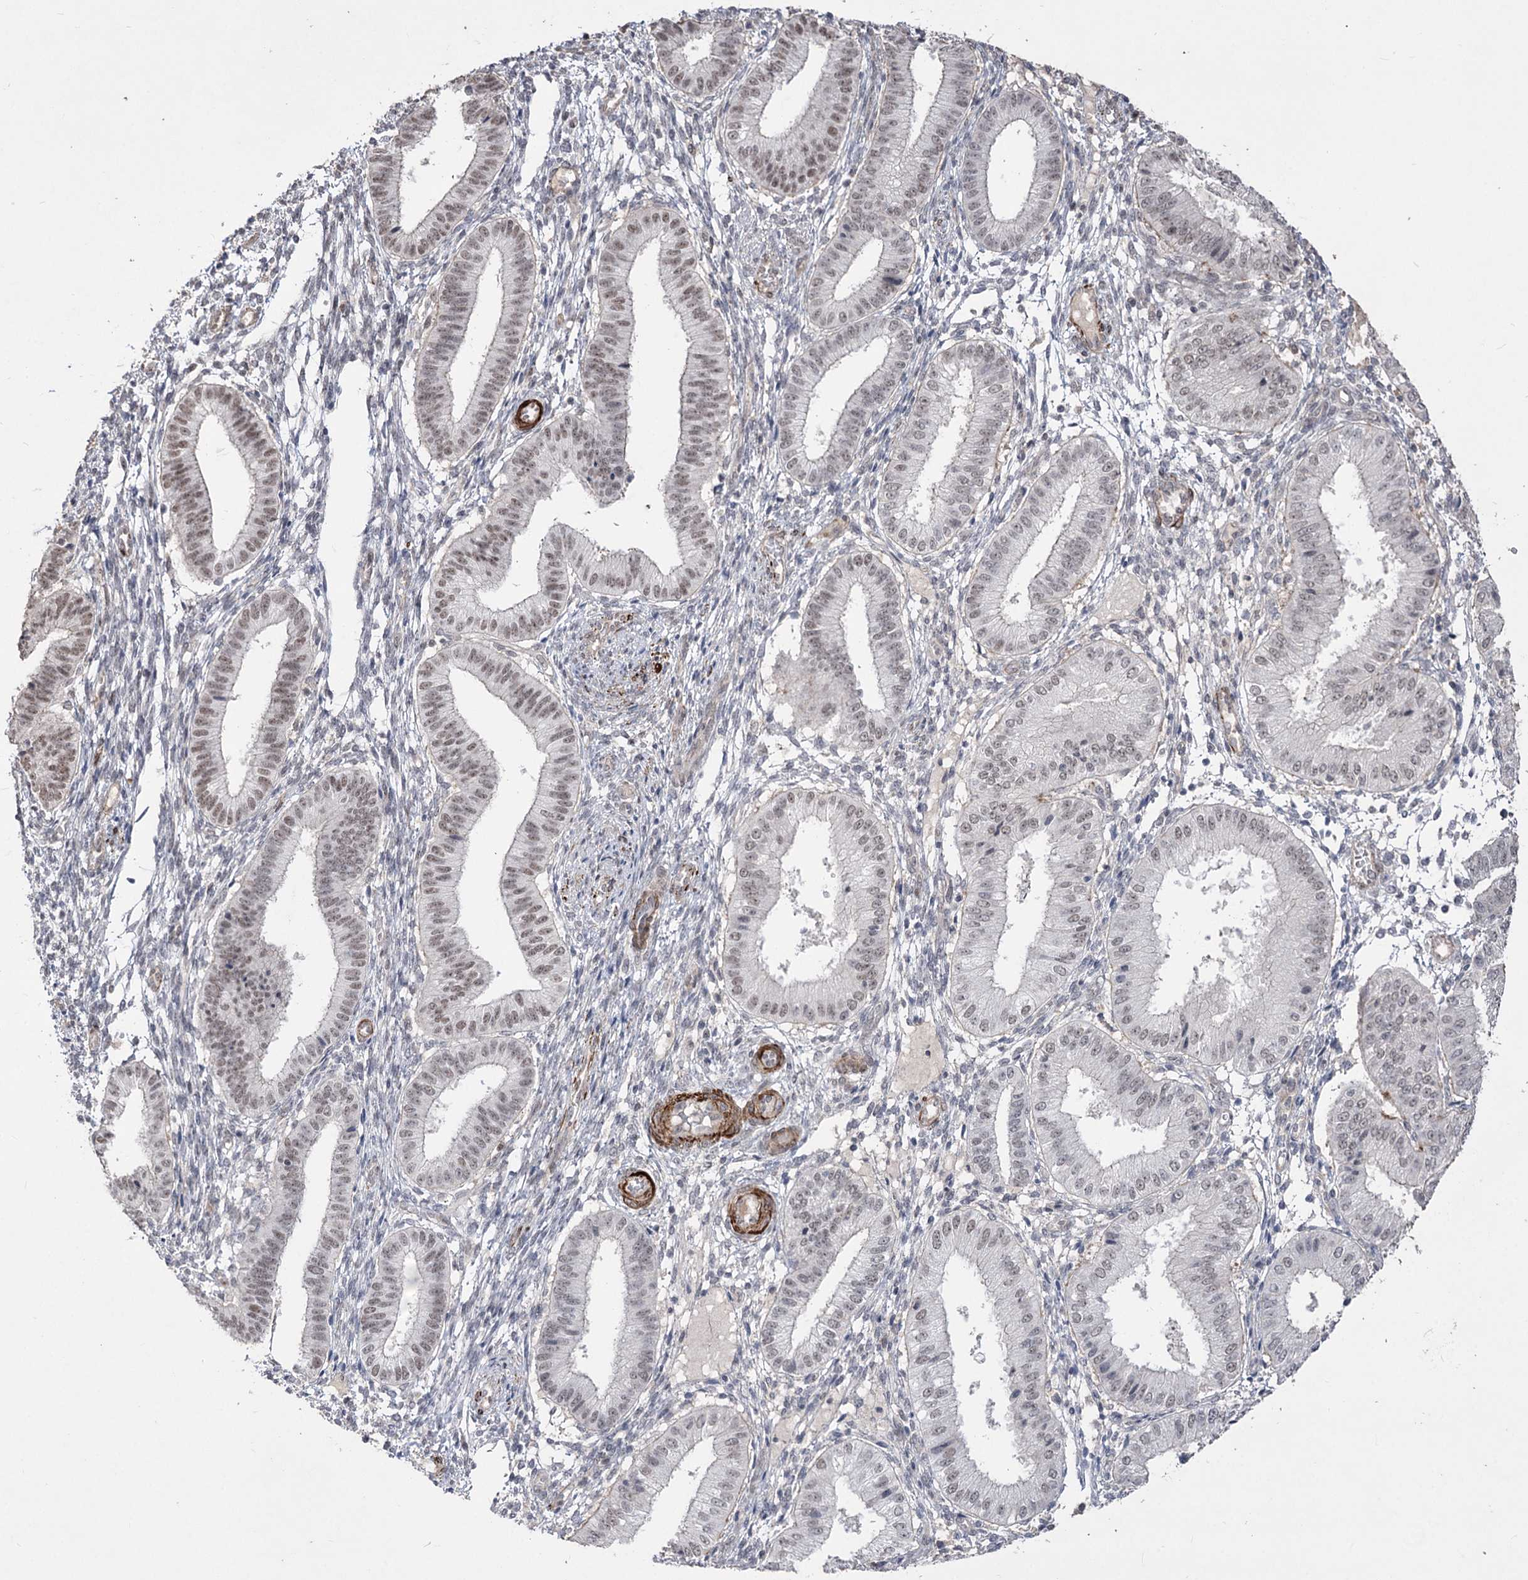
{"staining": {"intensity": "negative", "quantity": "none", "location": "none"}, "tissue": "endometrium", "cell_type": "Cells in endometrial stroma", "image_type": "normal", "snomed": [{"axis": "morphology", "description": "Normal tissue, NOS"}, {"axis": "topography", "description": "Endometrium"}], "caption": "Micrograph shows no protein positivity in cells in endometrial stroma of unremarkable endometrium.", "gene": "ZSCAN23", "patient": {"sex": "female", "age": 39}}